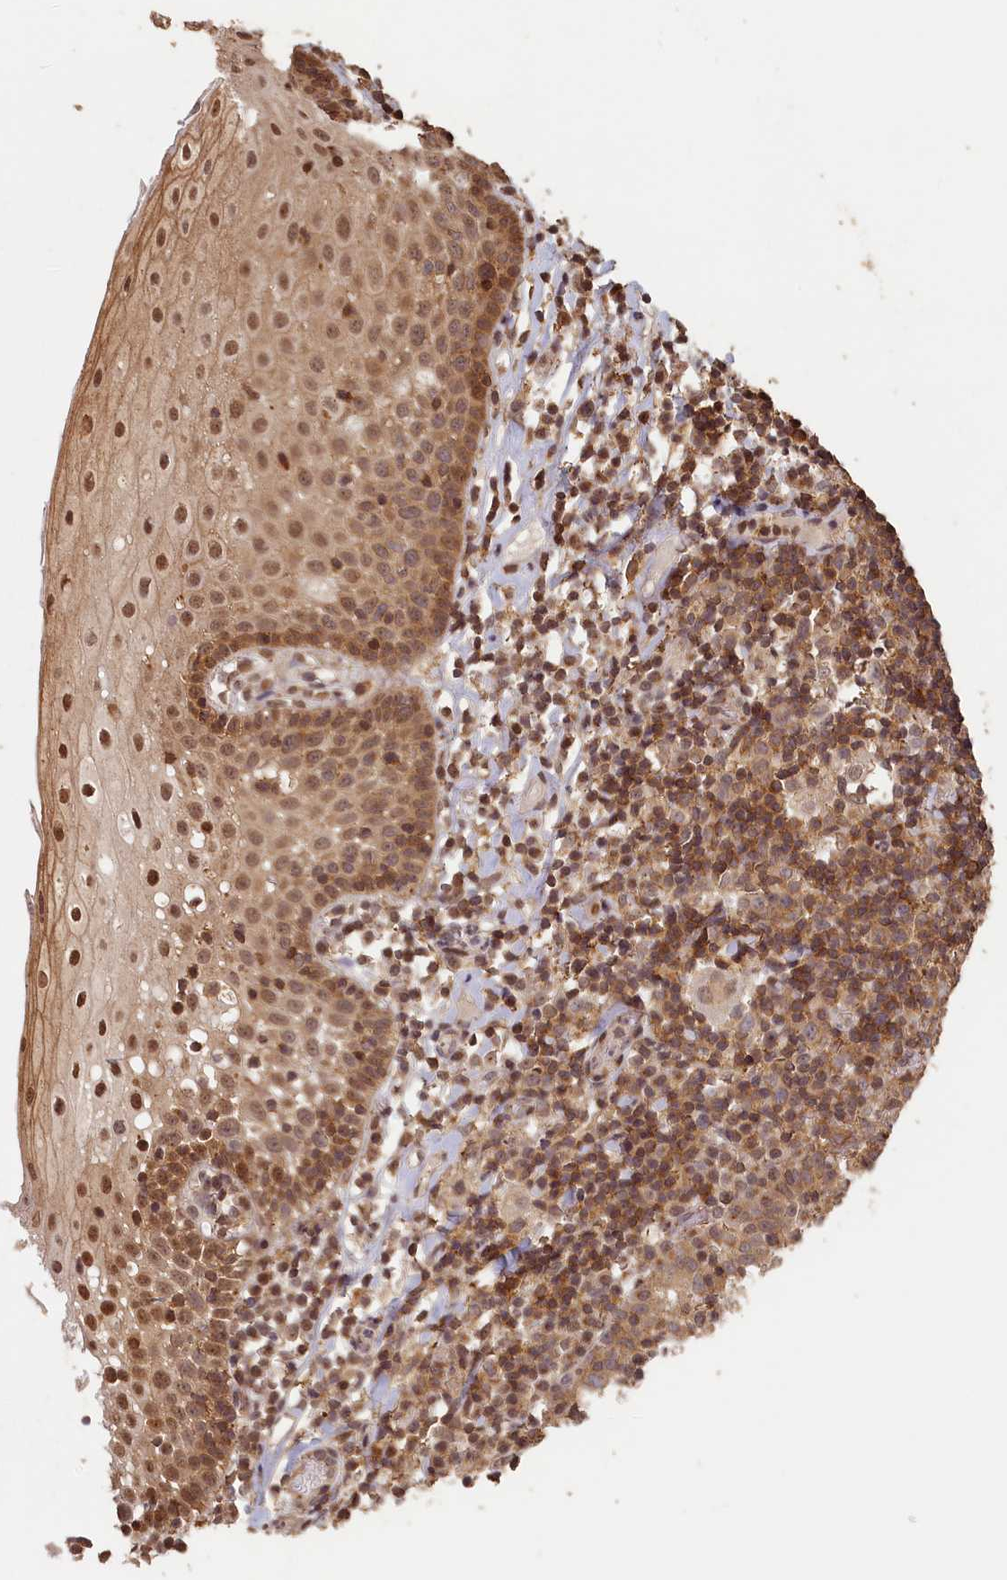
{"staining": {"intensity": "moderate", "quantity": "25%-75%", "location": "cytoplasmic/membranous,nuclear"}, "tissue": "oral mucosa", "cell_type": "Squamous epithelial cells", "image_type": "normal", "snomed": [{"axis": "morphology", "description": "Normal tissue, NOS"}, {"axis": "topography", "description": "Oral tissue"}], "caption": "Squamous epithelial cells display medium levels of moderate cytoplasmic/membranous,nuclear staining in about 25%-75% of cells in normal oral mucosa.", "gene": "MADD", "patient": {"sex": "female", "age": 69}}